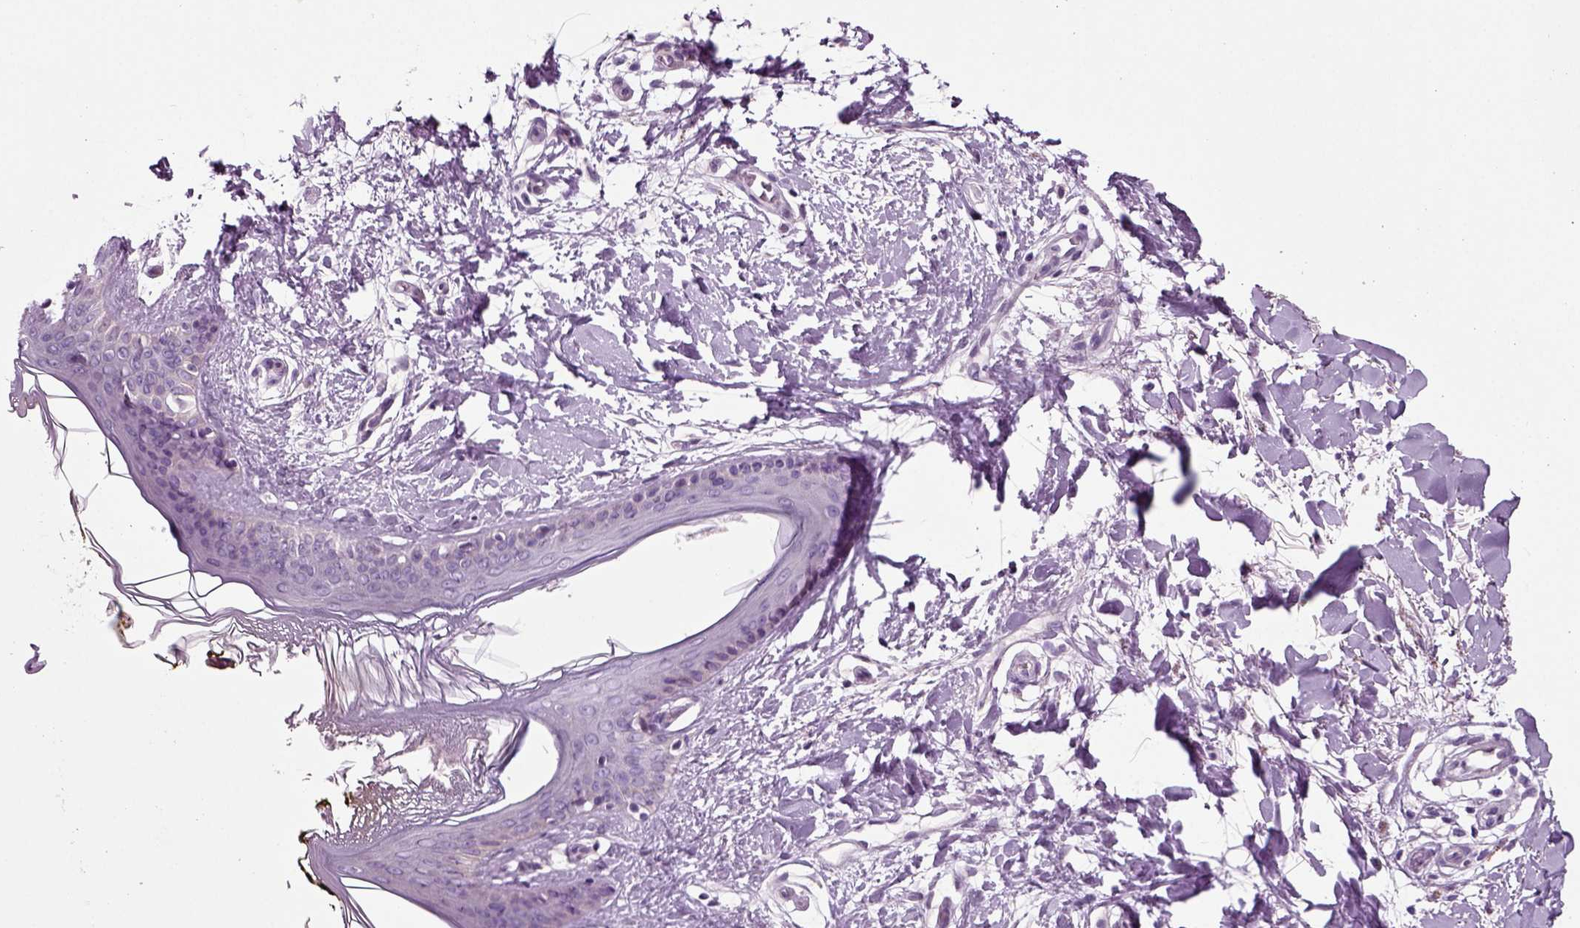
{"staining": {"intensity": "negative", "quantity": "none", "location": "none"}, "tissue": "skin", "cell_type": "Fibroblasts", "image_type": "normal", "snomed": [{"axis": "morphology", "description": "Normal tissue, NOS"}, {"axis": "topography", "description": "Skin"}], "caption": "This micrograph is of benign skin stained with IHC to label a protein in brown with the nuclei are counter-stained blue. There is no staining in fibroblasts. (Brightfield microscopy of DAB (3,3'-diaminobenzidine) IHC at high magnification).", "gene": "ARID3A", "patient": {"sex": "female", "age": 34}}